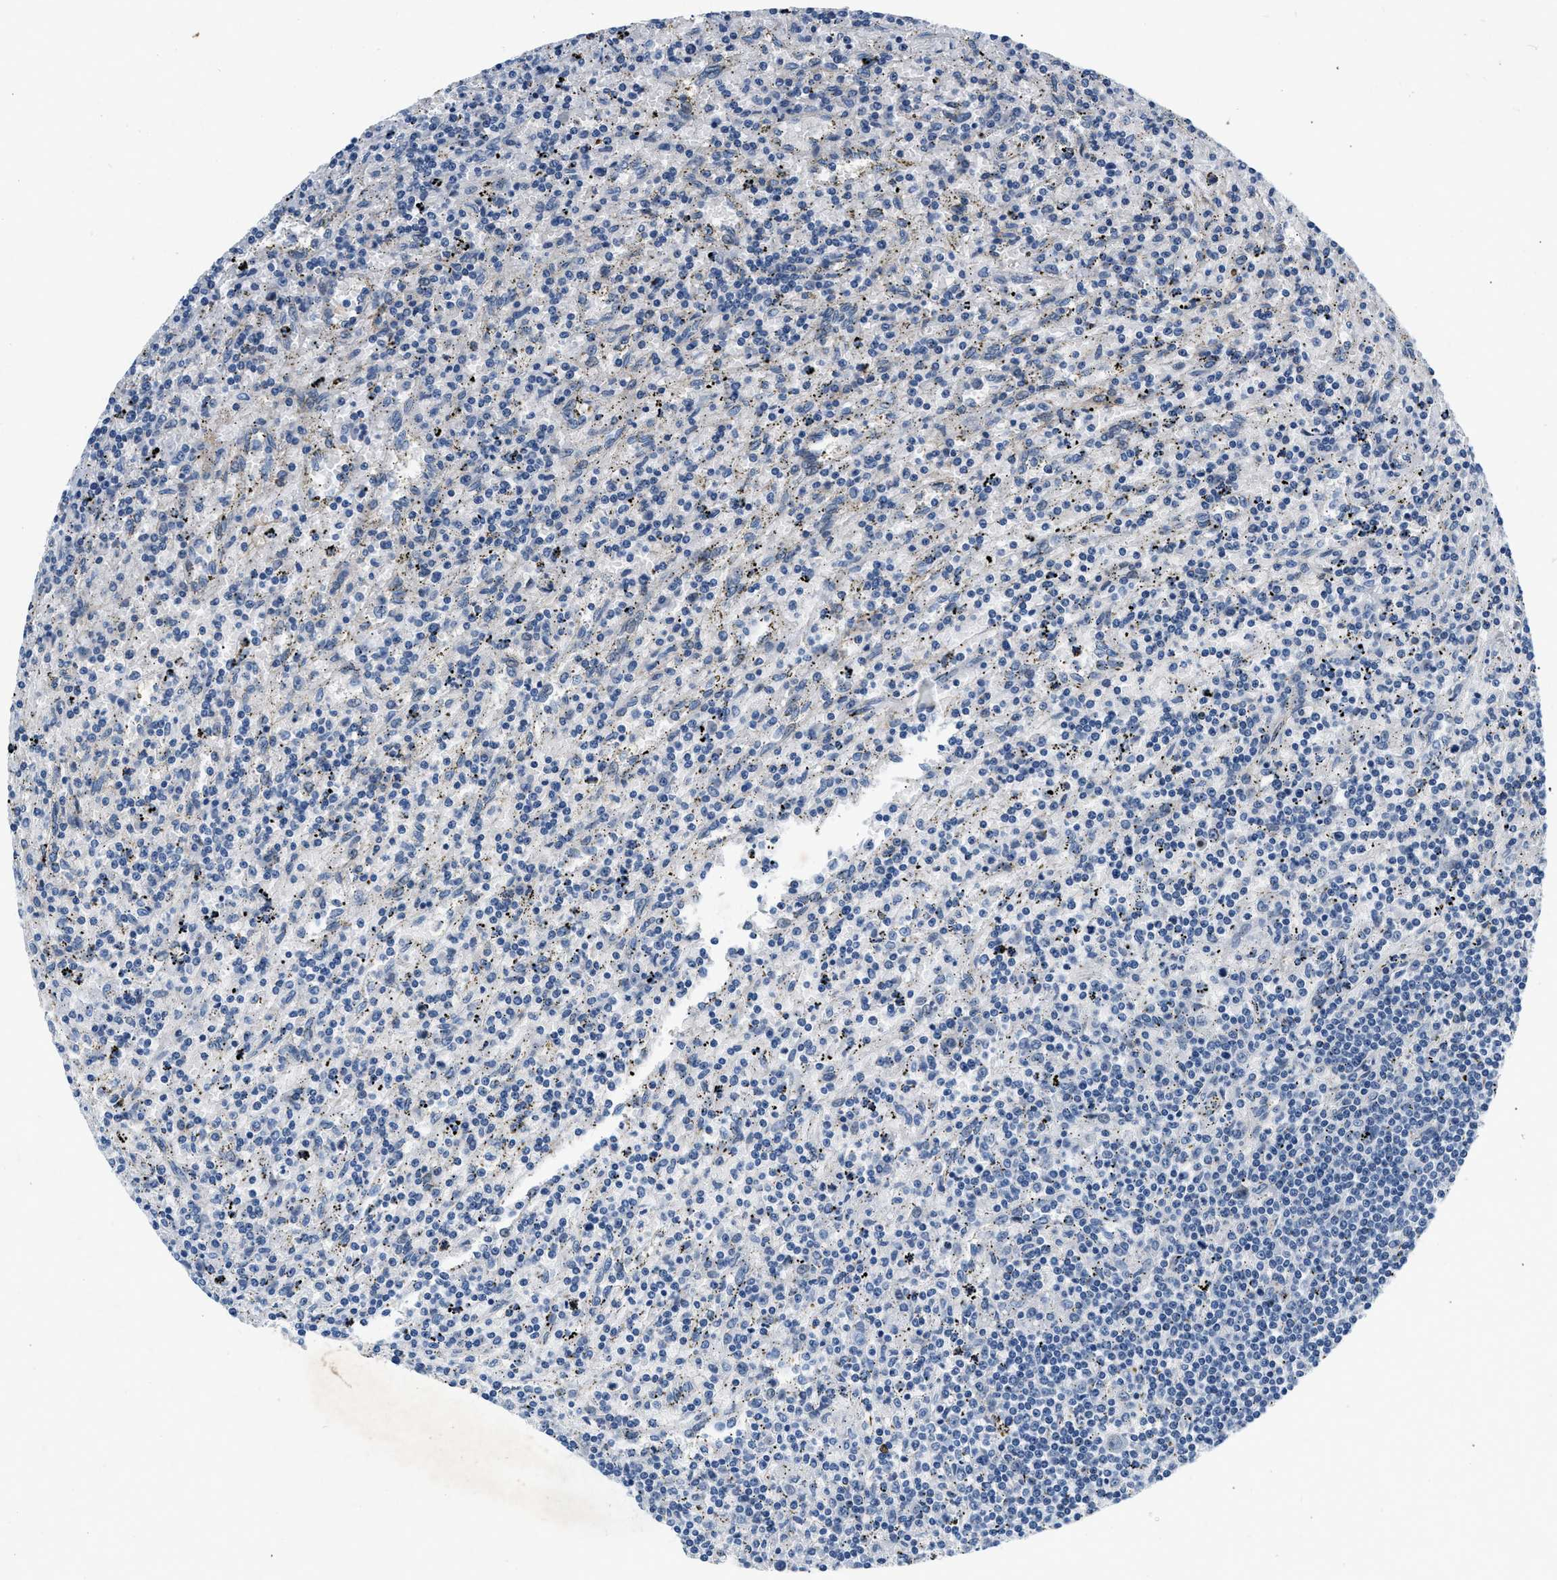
{"staining": {"intensity": "negative", "quantity": "none", "location": "none"}, "tissue": "lymphoma", "cell_type": "Tumor cells", "image_type": "cancer", "snomed": [{"axis": "morphology", "description": "Malignant lymphoma, non-Hodgkin's type, Low grade"}, {"axis": "topography", "description": "Spleen"}], "caption": "The IHC photomicrograph has no significant expression in tumor cells of low-grade malignant lymphoma, non-Hodgkin's type tissue. (Stains: DAB immunohistochemistry (IHC) with hematoxylin counter stain, Microscopy: brightfield microscopy at high magnification).", "gene": "PDGFRA", "patient": {"sex": "male", "age": 76}}